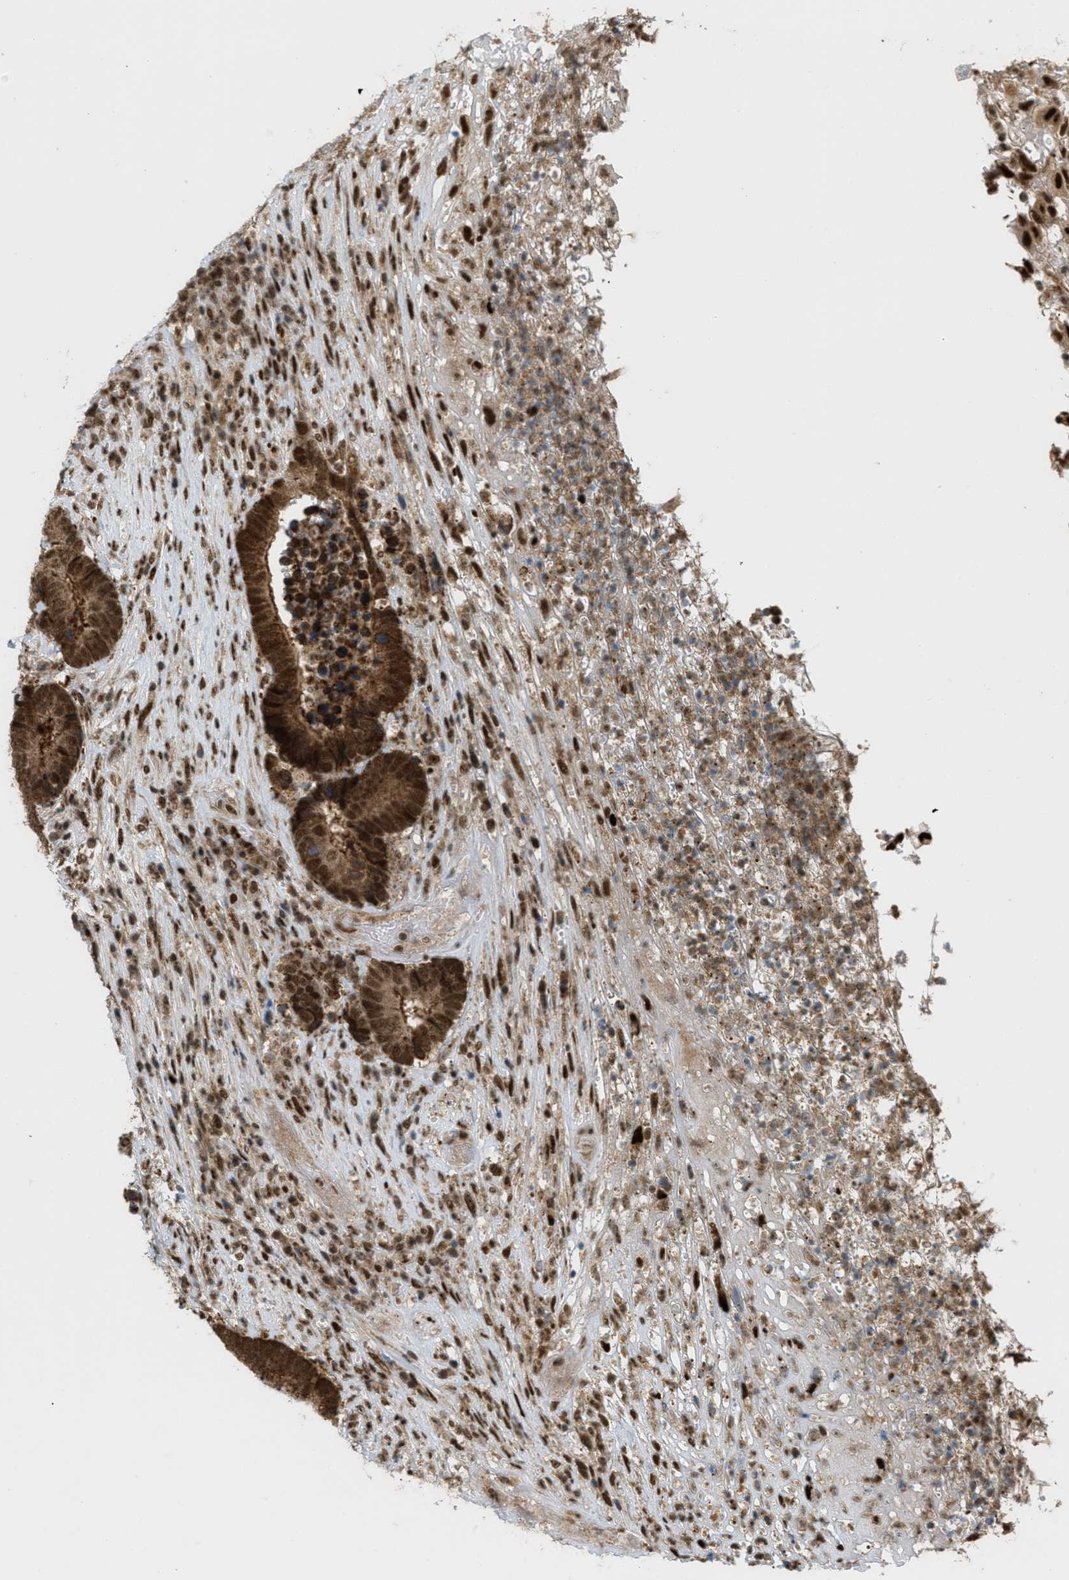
{"staining": {"intensity": "strong", "quantity": ">75%", "location": "cytoplasmic/membranous,nuclear"}, "tissue": "colorectal cancer", "cell_type": "Tumor cells", "image_type": "cancer", "snomed": [{"axis": "morphology", "description": "Adenocarcinoma, NOS"}, {"axis": "topography", "description": "Rectum"}], "caption": "This photomicrograph reveals IHC staining of human colorectal cancer, with high strong cytoplasmic/membranous and nuclear staining in approximately >75% of tumor cells.", "gene": "TLK1", "patient": {"sex": "female", "age": 89}}